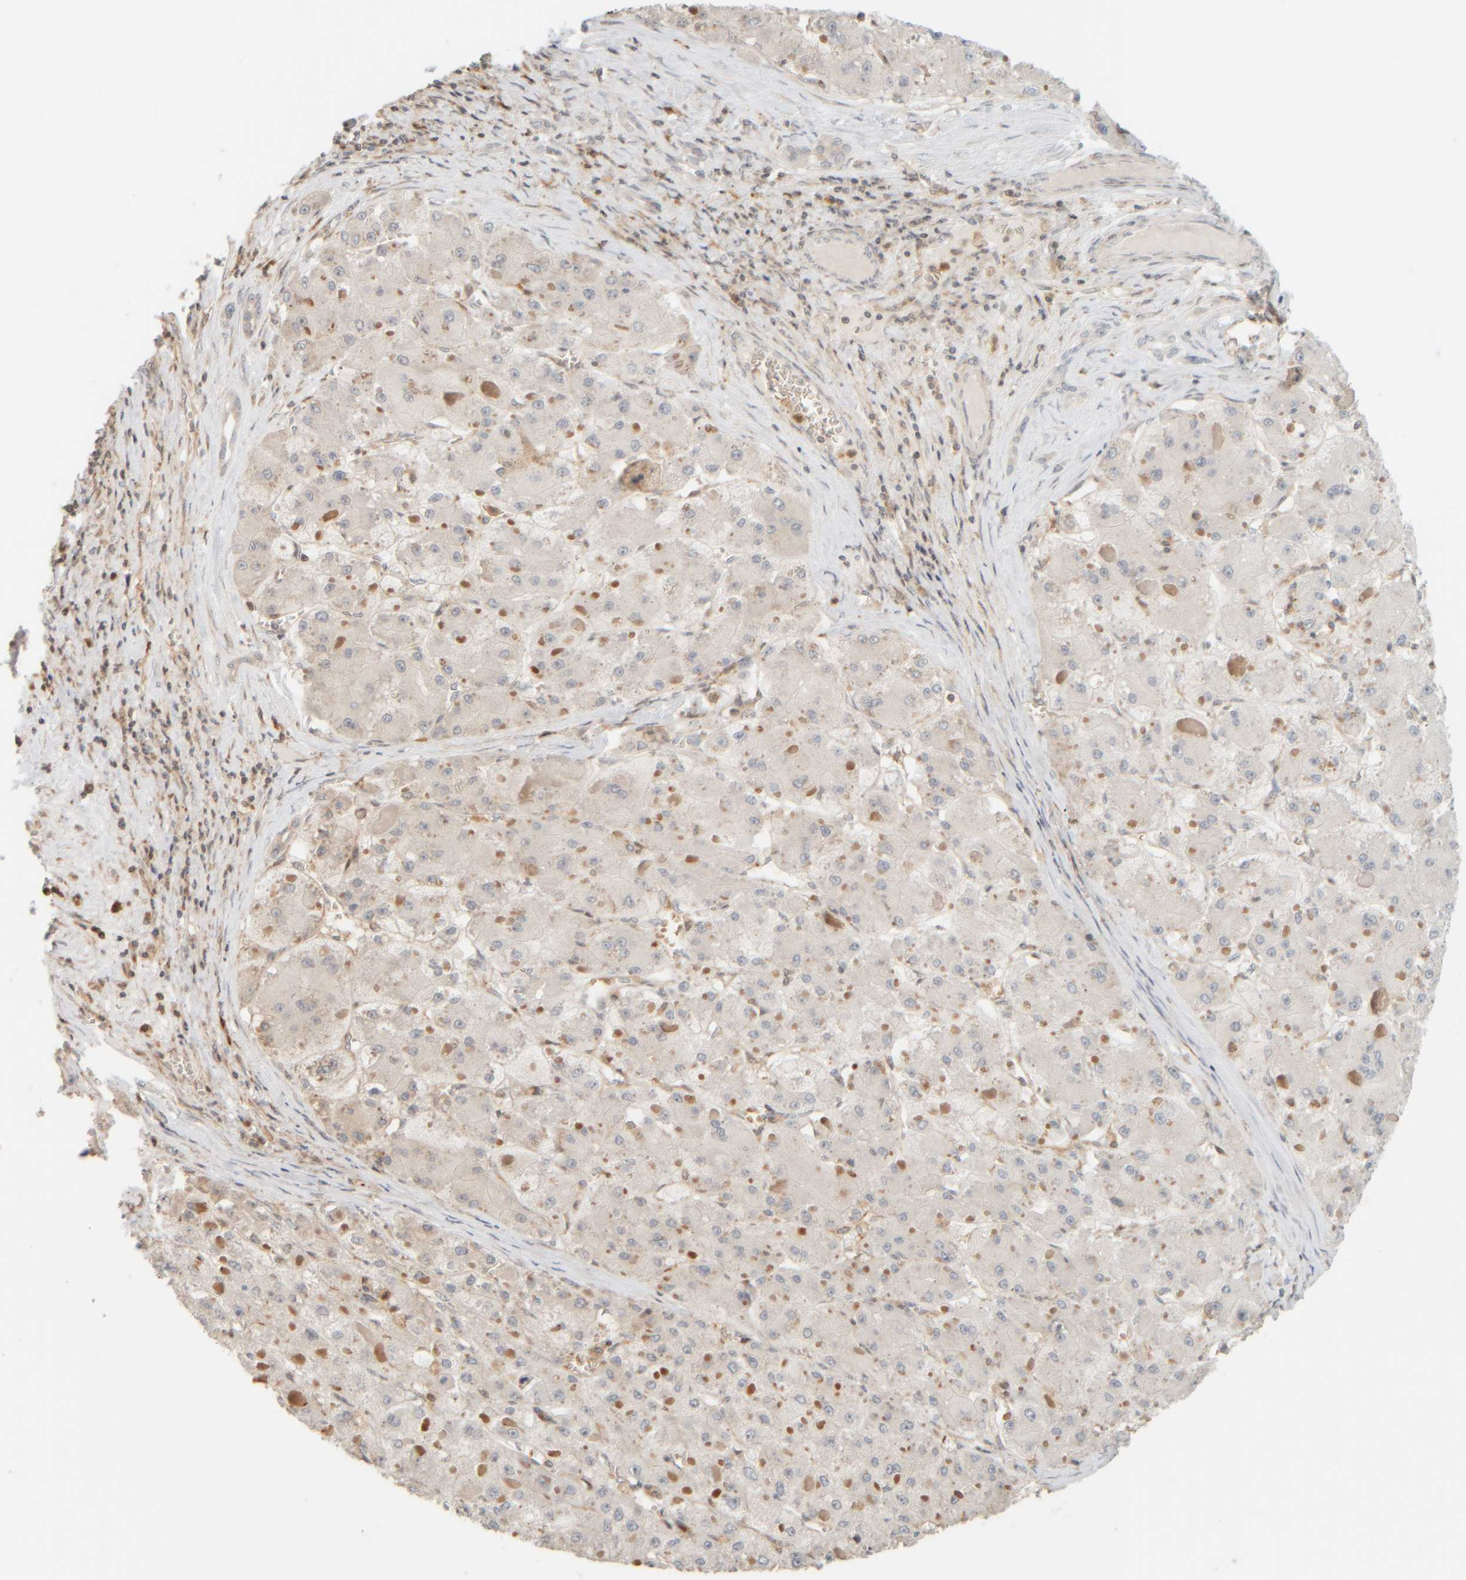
{"staining": {"intensity": "negative", "quantity": "none", "location": "none"}, "tissue": "liver cancer", "cell_type": "Tumor cells", "image_type": "cancer", "snomed": [{"axis": "morphology", "description": "Carcinoma, Hepatocellular, NOS"}, {"axis": "topography", "description": "Liver"}], "caption": "Histopathology image shows no significant protein positivity in tumor cells of liver cancer. The staining is performed using DAB brown chromogen with nuclei counter-stained in using hematoxylin.", "gene": "PTGES3L-AARSD1", "patient": {"sex": "female", "age": 73}}